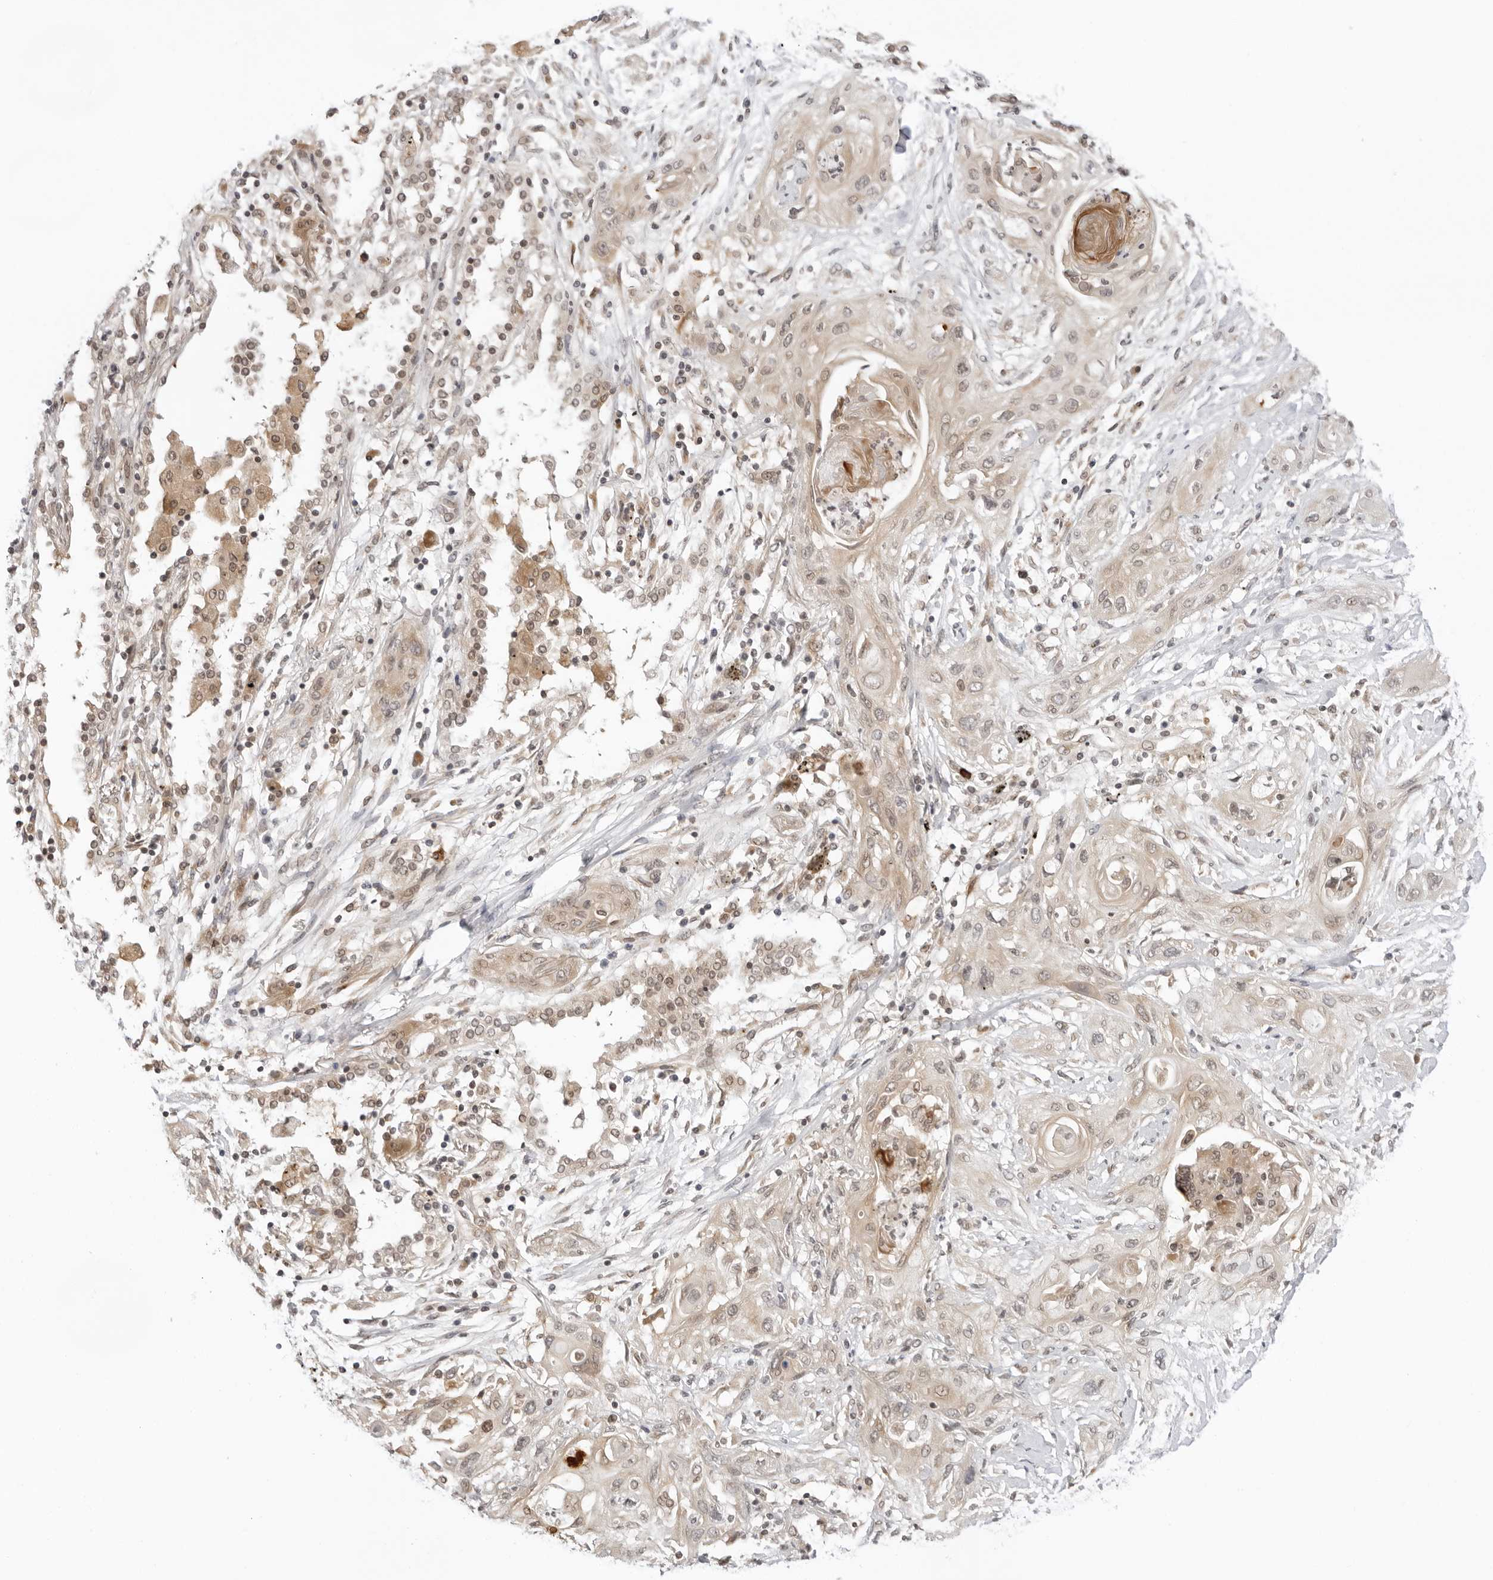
{"staining": {"intensity": "weak", "quantity": "25%-75%", "location": "cytoplasmic/membranous,nuclear"}, "tissue": "lung cancer", "cell_type": "Tumor cells", "image_type": "cancer", "snomed": [{"axis": "morphology", "description": "Squamous cell carcinoma, NOS"}, {"axis": "topography", "description": "Lung"}], "caption": "IHC of human squamous cell carcinoma (lung) displays low levels of weak cytoplasmic/membranous and nuclear expression in approximately 25%-75% of tumor cells.", "gene": "PRRC2C", "patient": {"sex": "female", "age": 47}}